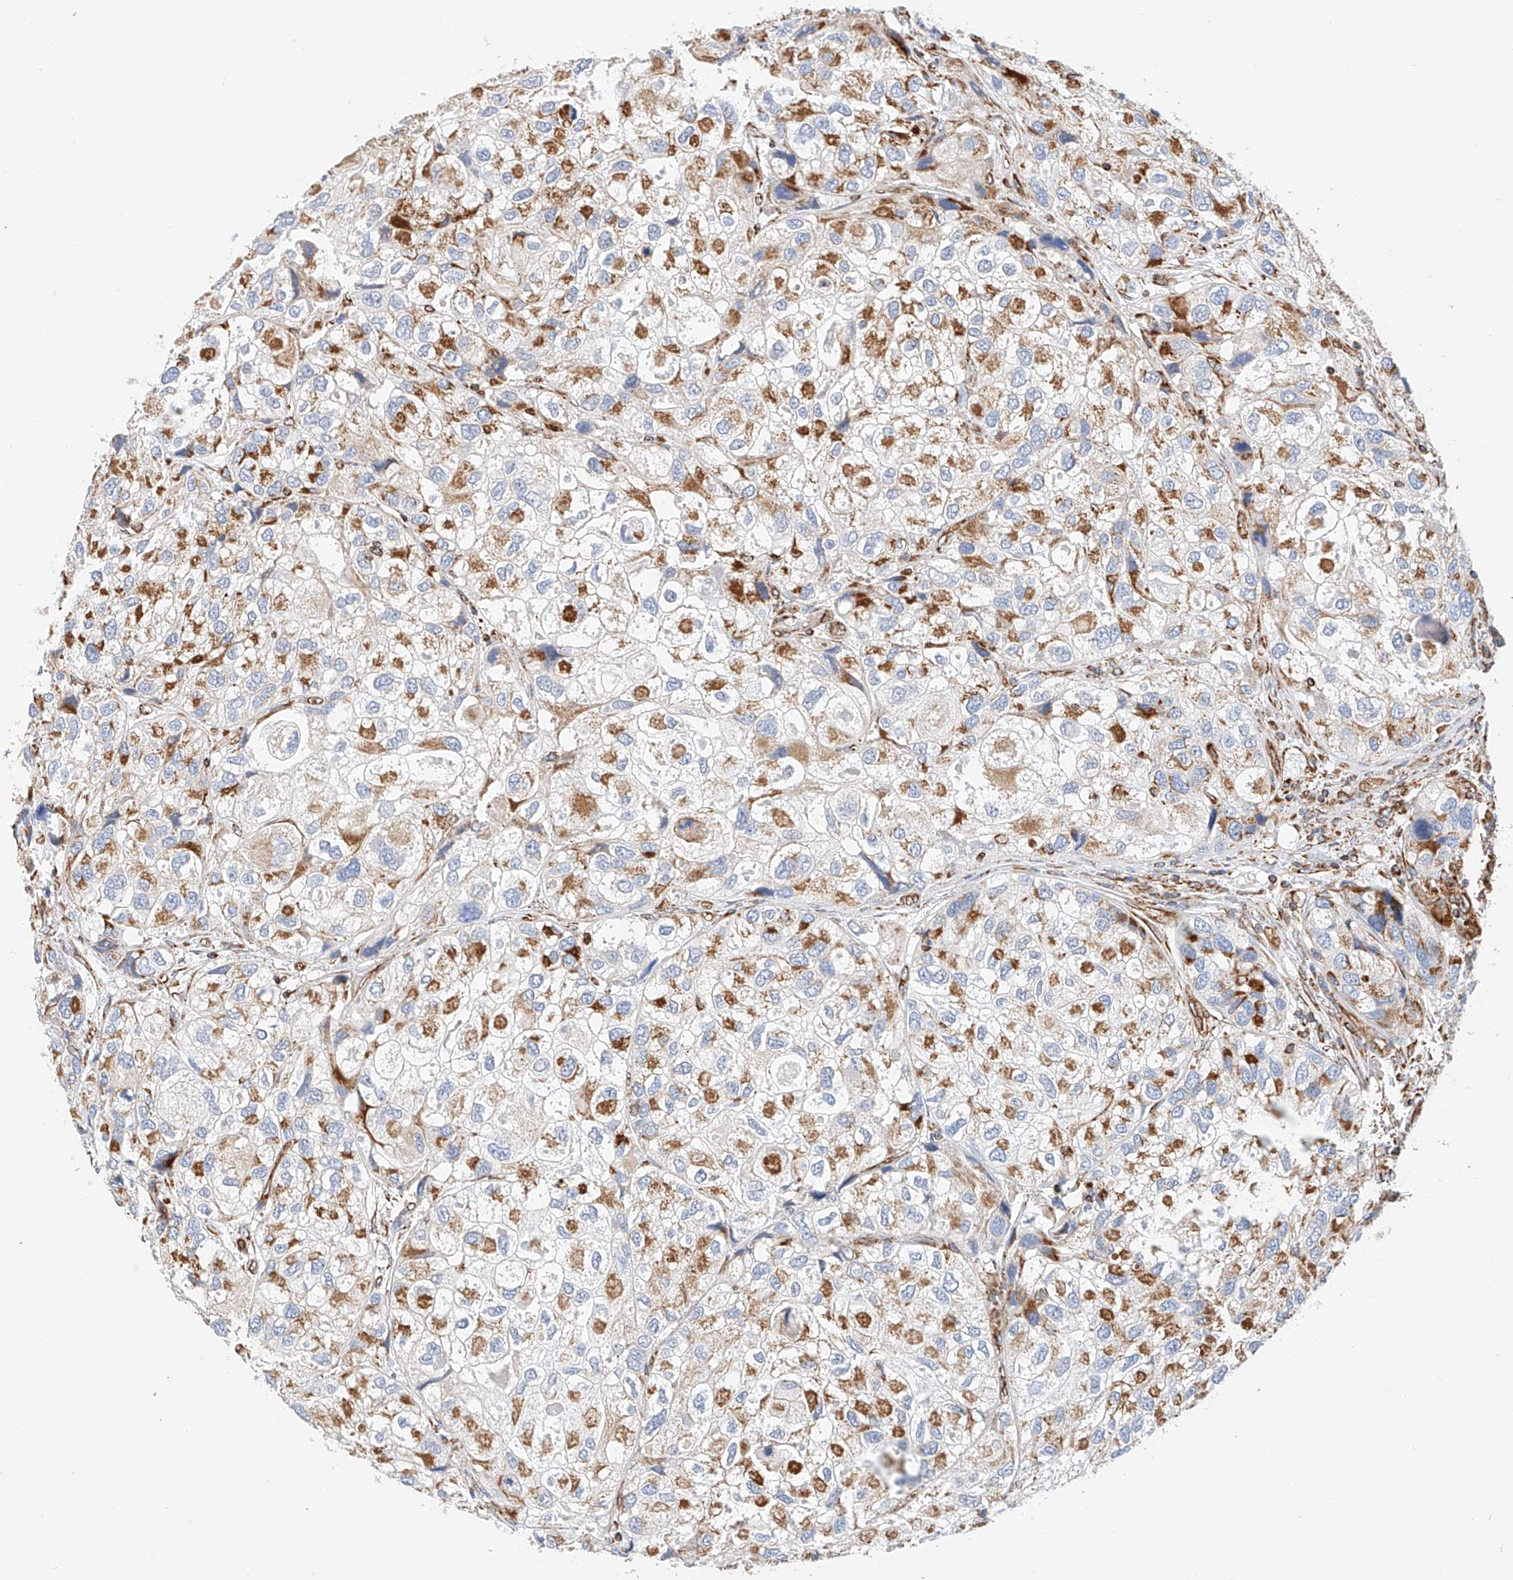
{"staining": {"intensity": "moderate", "quantity": "25%-75%", "location": "cytoplasmic/membranous"}, "tissue": "urothelial cancer", "cell_type": "Tumor cells", "image_type": "cancer", "snomed": [{"axis": "morphology", "description": "Urothelial carcinoma, High grade"}, {"axis": "topography", "description": "Urinary bladder"}], "caption": "Immunohistochemistry of human urothelial carcinoma (high-grade) reveals medium levels of moderate cytoplasmic/membranous staining in about 25%-75% of tumor cells.", "gene": "NDUFV3", "patient": {"sex": "female", "age": 64}}